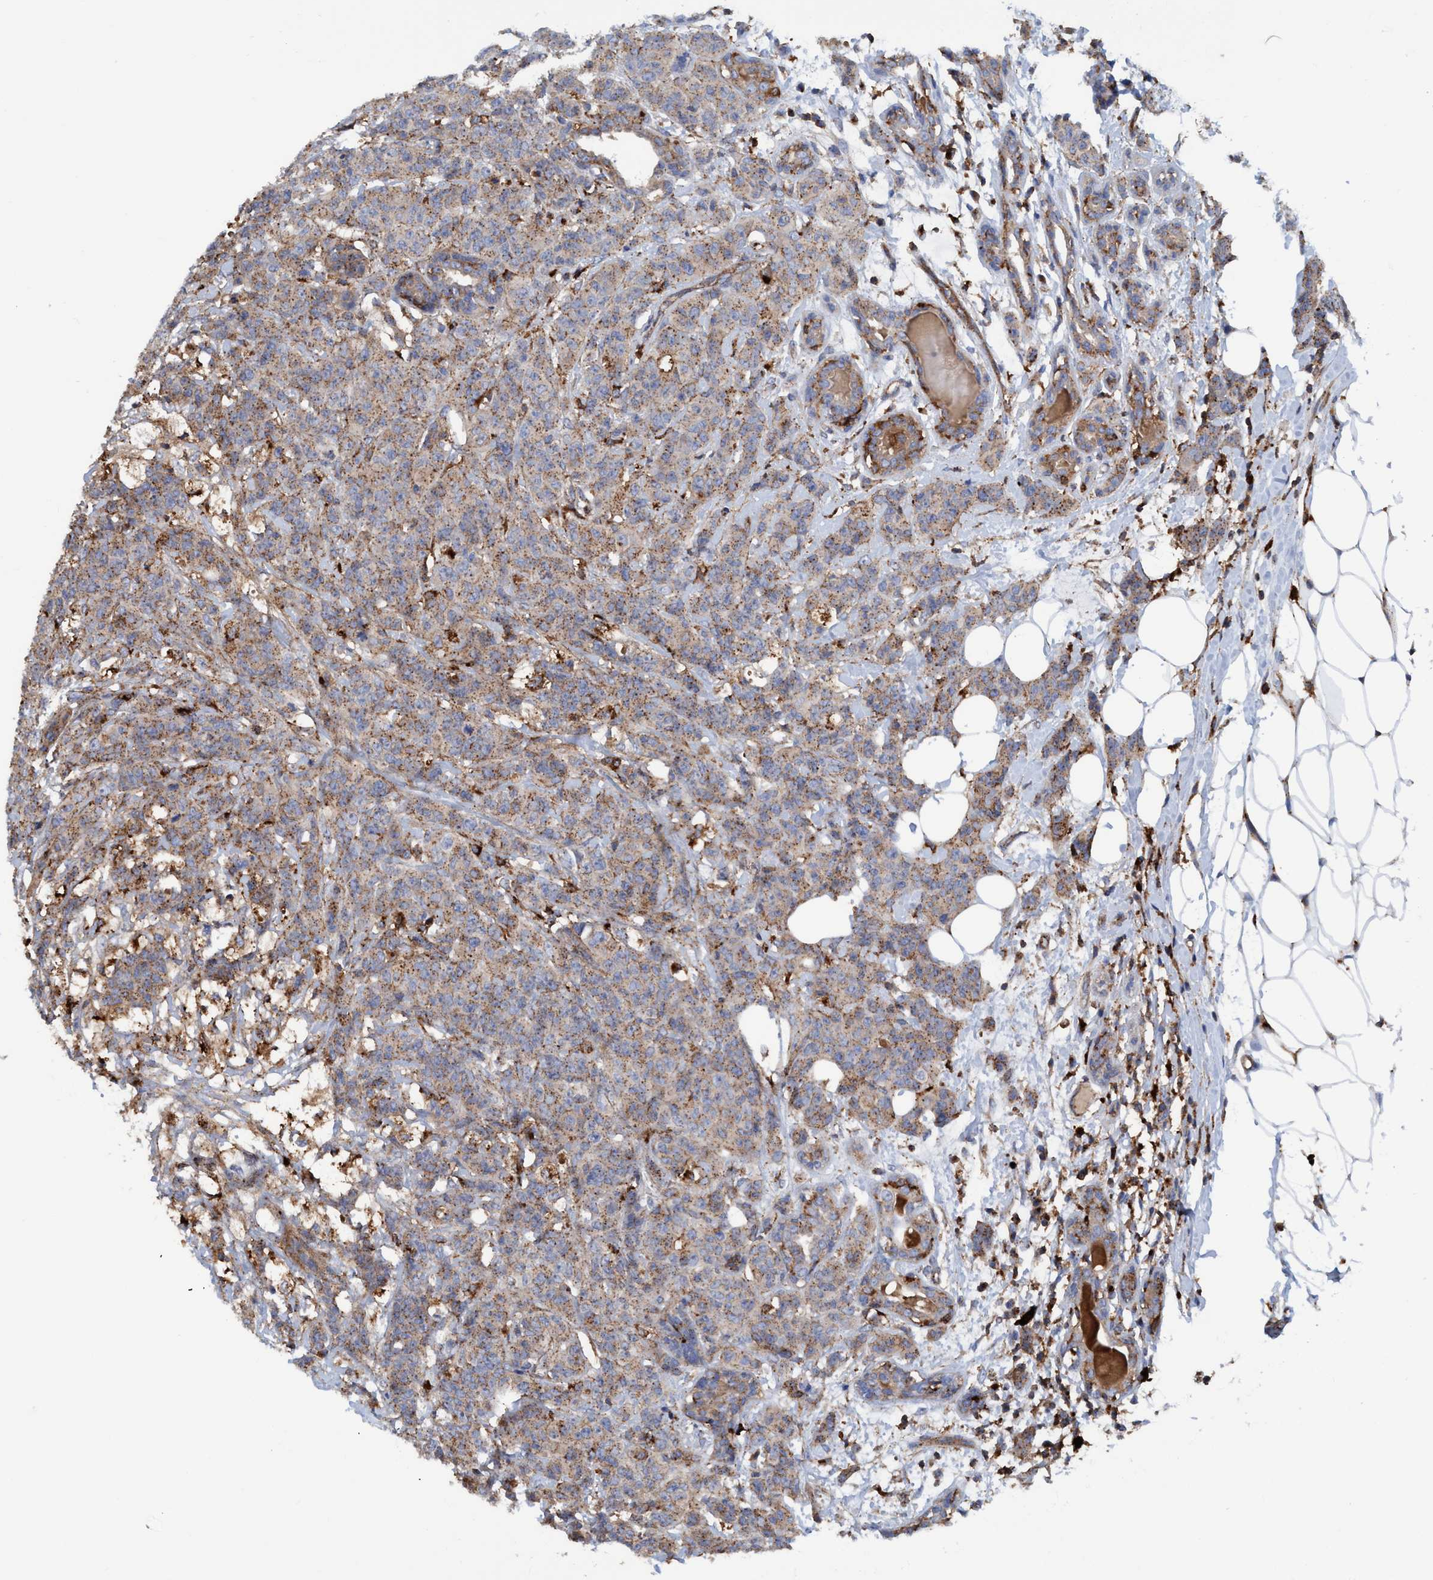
{"staining": {"intensity": "moderate", "quantity": ">75%", "location": "cytoplasmic/membranous"}, "tissue": "breast cancer", "cell_type": "Tumor cells", "image_type": "cancer", "snomed": [{"axis": "morphology", "description": "Normal tissue, NOS"}, {"axis": "morphology", "description": "Duct carcinoma"}, {"axis": "topography", "description": "Breast"}], "caption": "The immunohistochemical stain labels moderate cytoplasmic/membranous positivity in tumor cells of breast cancer tissue.", "gene": "TRIM65", "patient": {"sex": "female", "age": 40}}